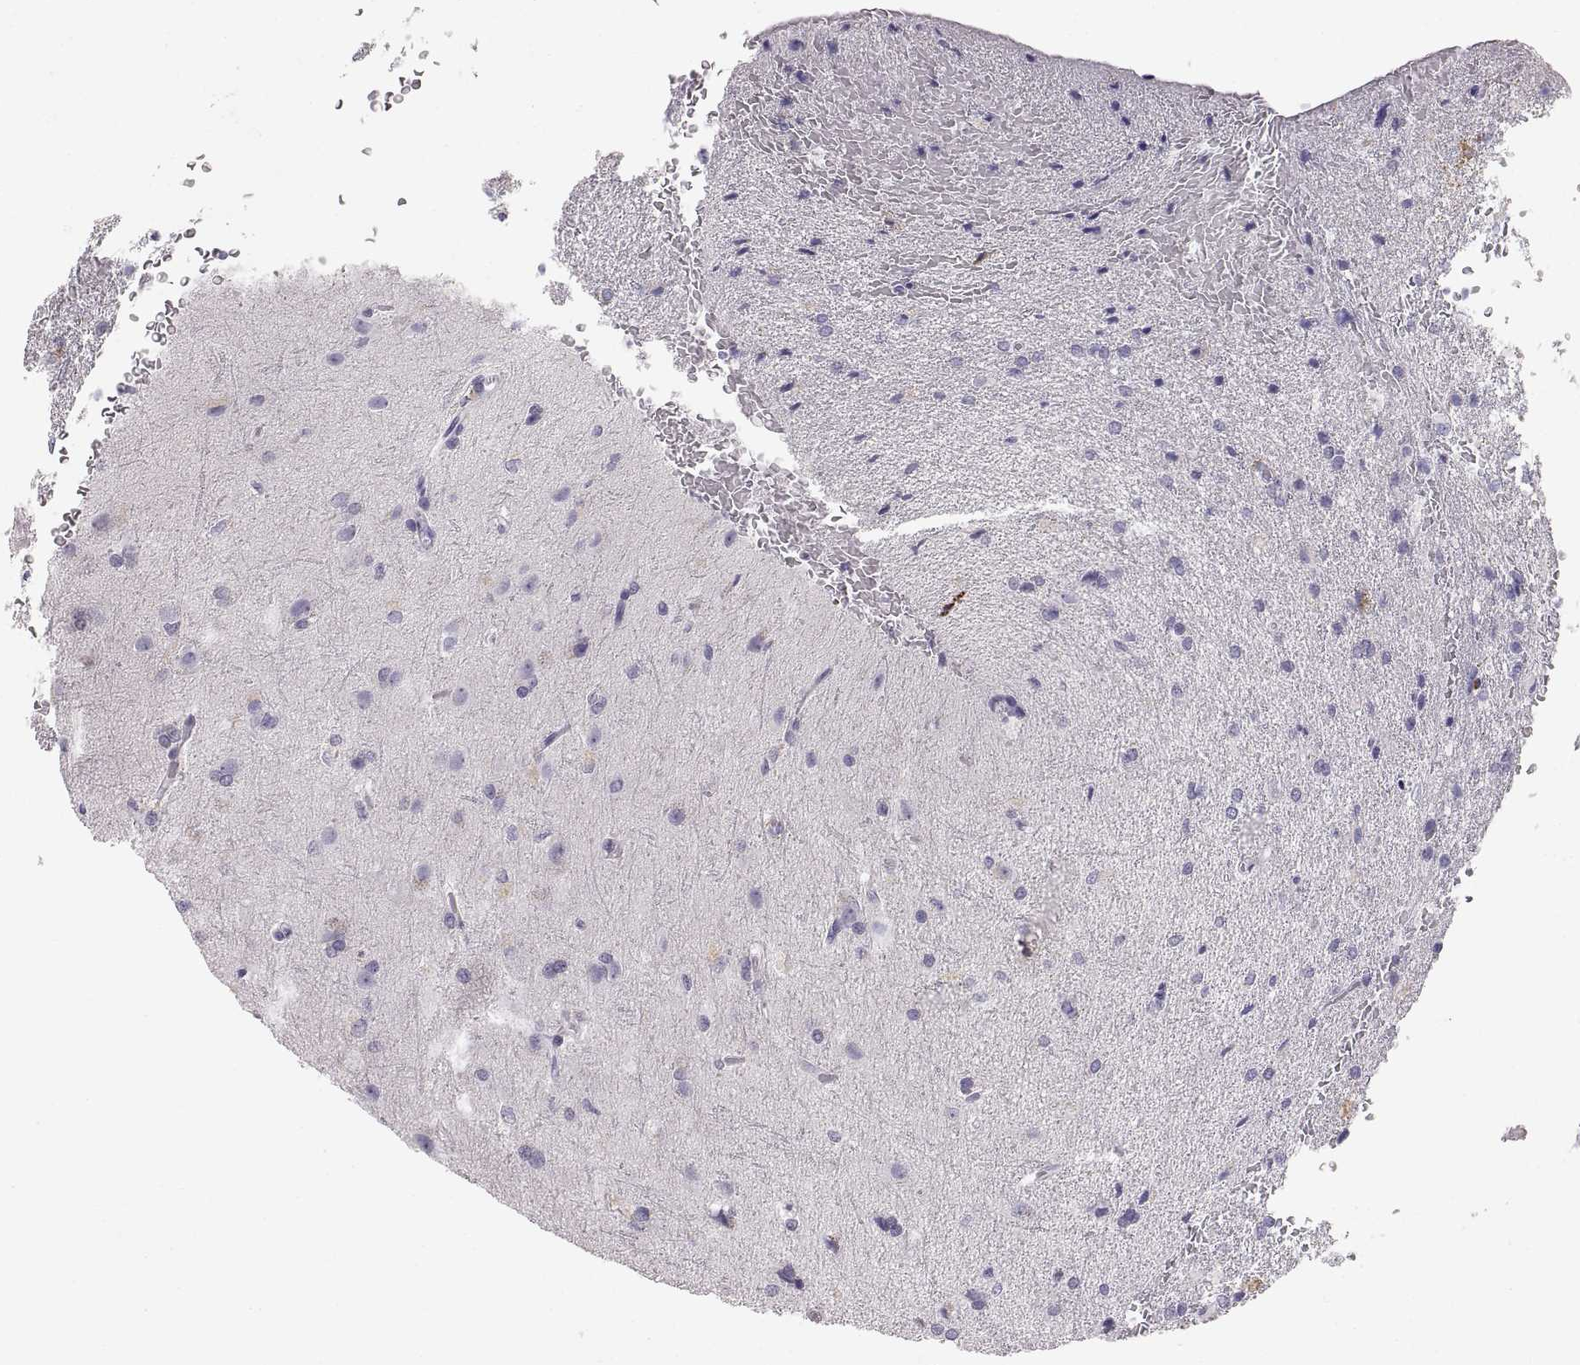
{"staining": {"intensity": "negative", "quantity": "none", "location": "none"}, "tissue": "glioma", "cell_type": "Tumor cells", "image_type": "cancer", "snomed": [{"axis": "morphology", "description": "Glioma, malignant, High grade"}, {"axis": "topography", "description": "Brain"}], "caption": "High magnification brightfield microscopy of malignant glioma (high-grade) stained with DAB (brown) and counterstained with hematoxylin (blue): tumor cells show no significant staining.", "gene": "COL9A3", "patient": {"sex": "male", "age": 68}}